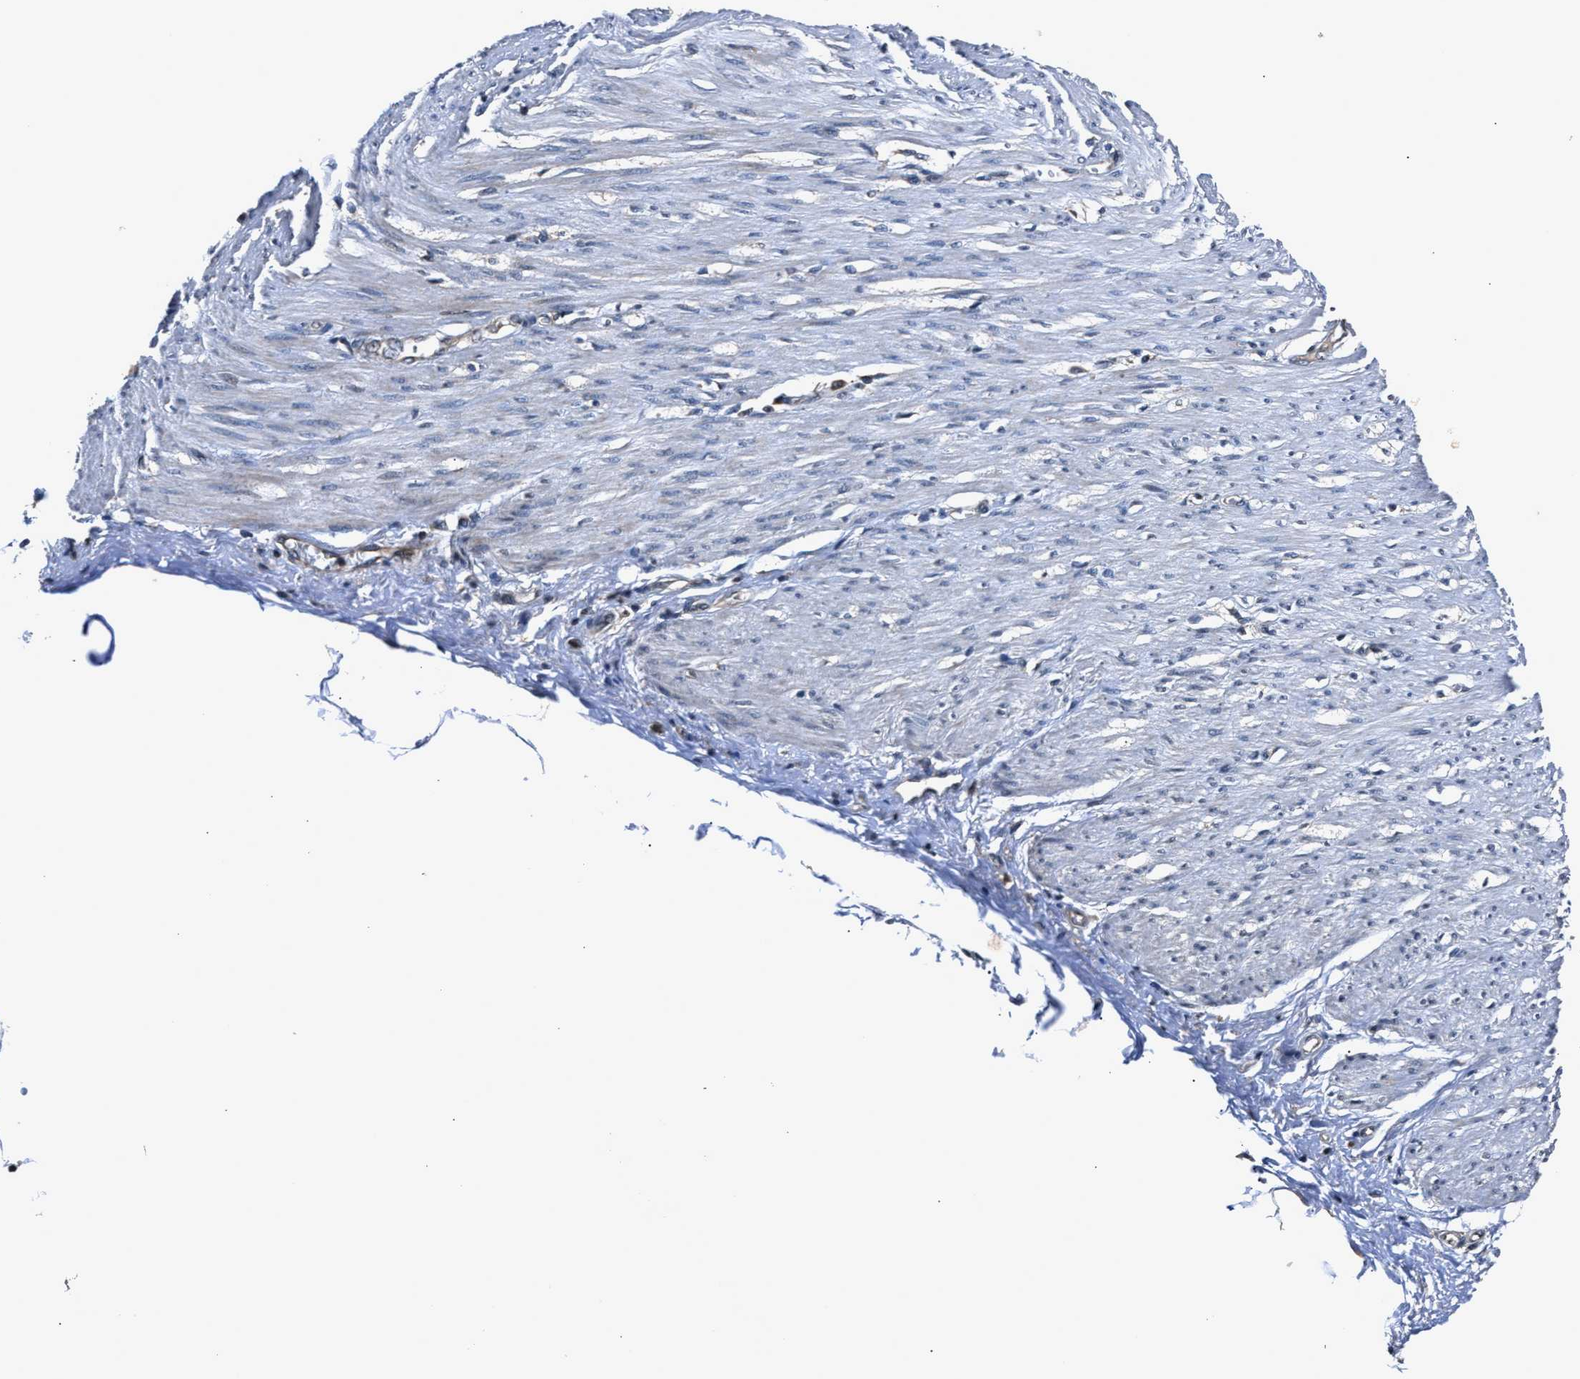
{"staining": {"intensity": "negative", "quantity": "none", "location": "none"}, "tissue": "adipose tissue", "cell_type": "Adipocytes", "image_type": "normal", "snomed": [{"axis": "morphology", "description": "Normal tissue, NOS"}, {"axis": "morphology", "description": "Adenocarcinoma, NOS"}, {"axis": "topography", "description": "Colon"}, {"axis": "topography", "description": "Peripheral nerve tissue"}], "caption": "DAB immunohistochemical staining of unremarkable human adipose tissue shows no significant expression in adipocytes.", "gene": "TNRC18", "patient": {"sex": "male", "age": 14}}